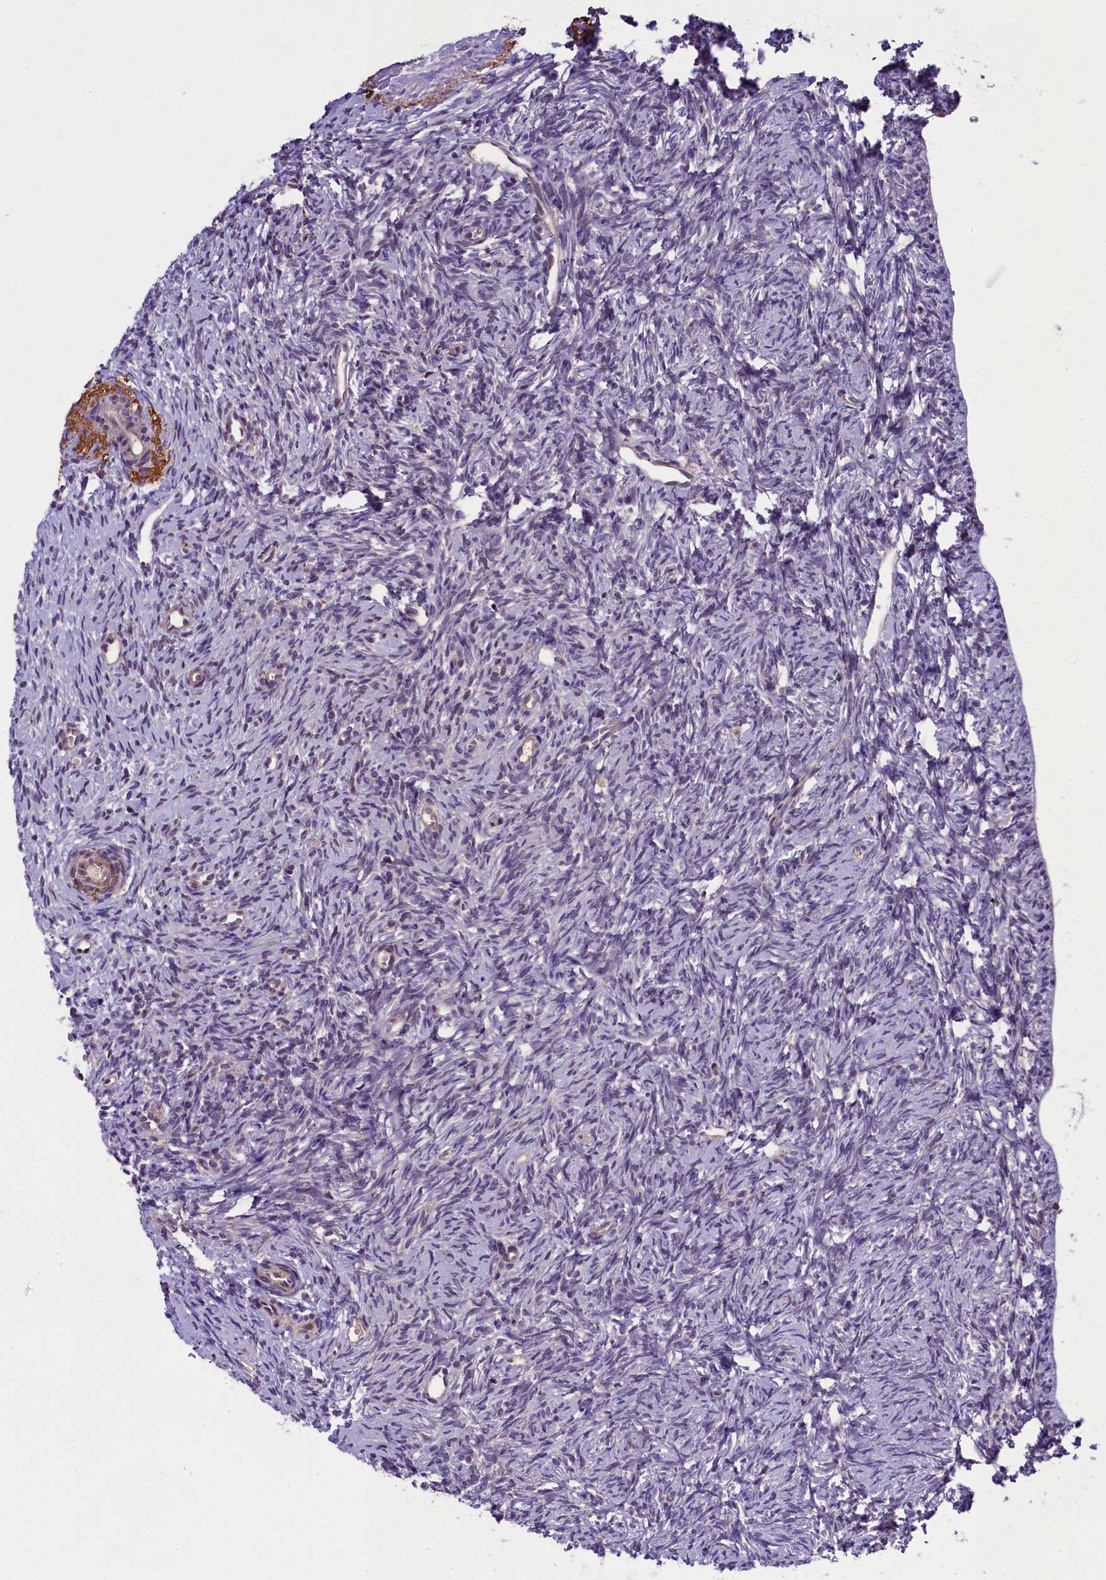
{"staining": {"intensity": "weak", "quantity": ">75%", "location": "cytoplasmic/membranous"}, "tissue": "ovary", "cell_type": "Follicle cells", "image_type": "normal", "snomed": [{"axis": "morphology", "description": "Normal tissue, NOS"}, {"axis": "topography", "description": "Ovary"}], "caption": "The micrograph demonstrates staining of unremarkable ovary, revealing weak cytoplasmic/membranous protein positivity (brown color) within follicle cells. (DAB IHC, brown staining for protein, blue staining for nuclei).", "gene": "ABCC10", "patient": {"sex": "female", "age": 51}}